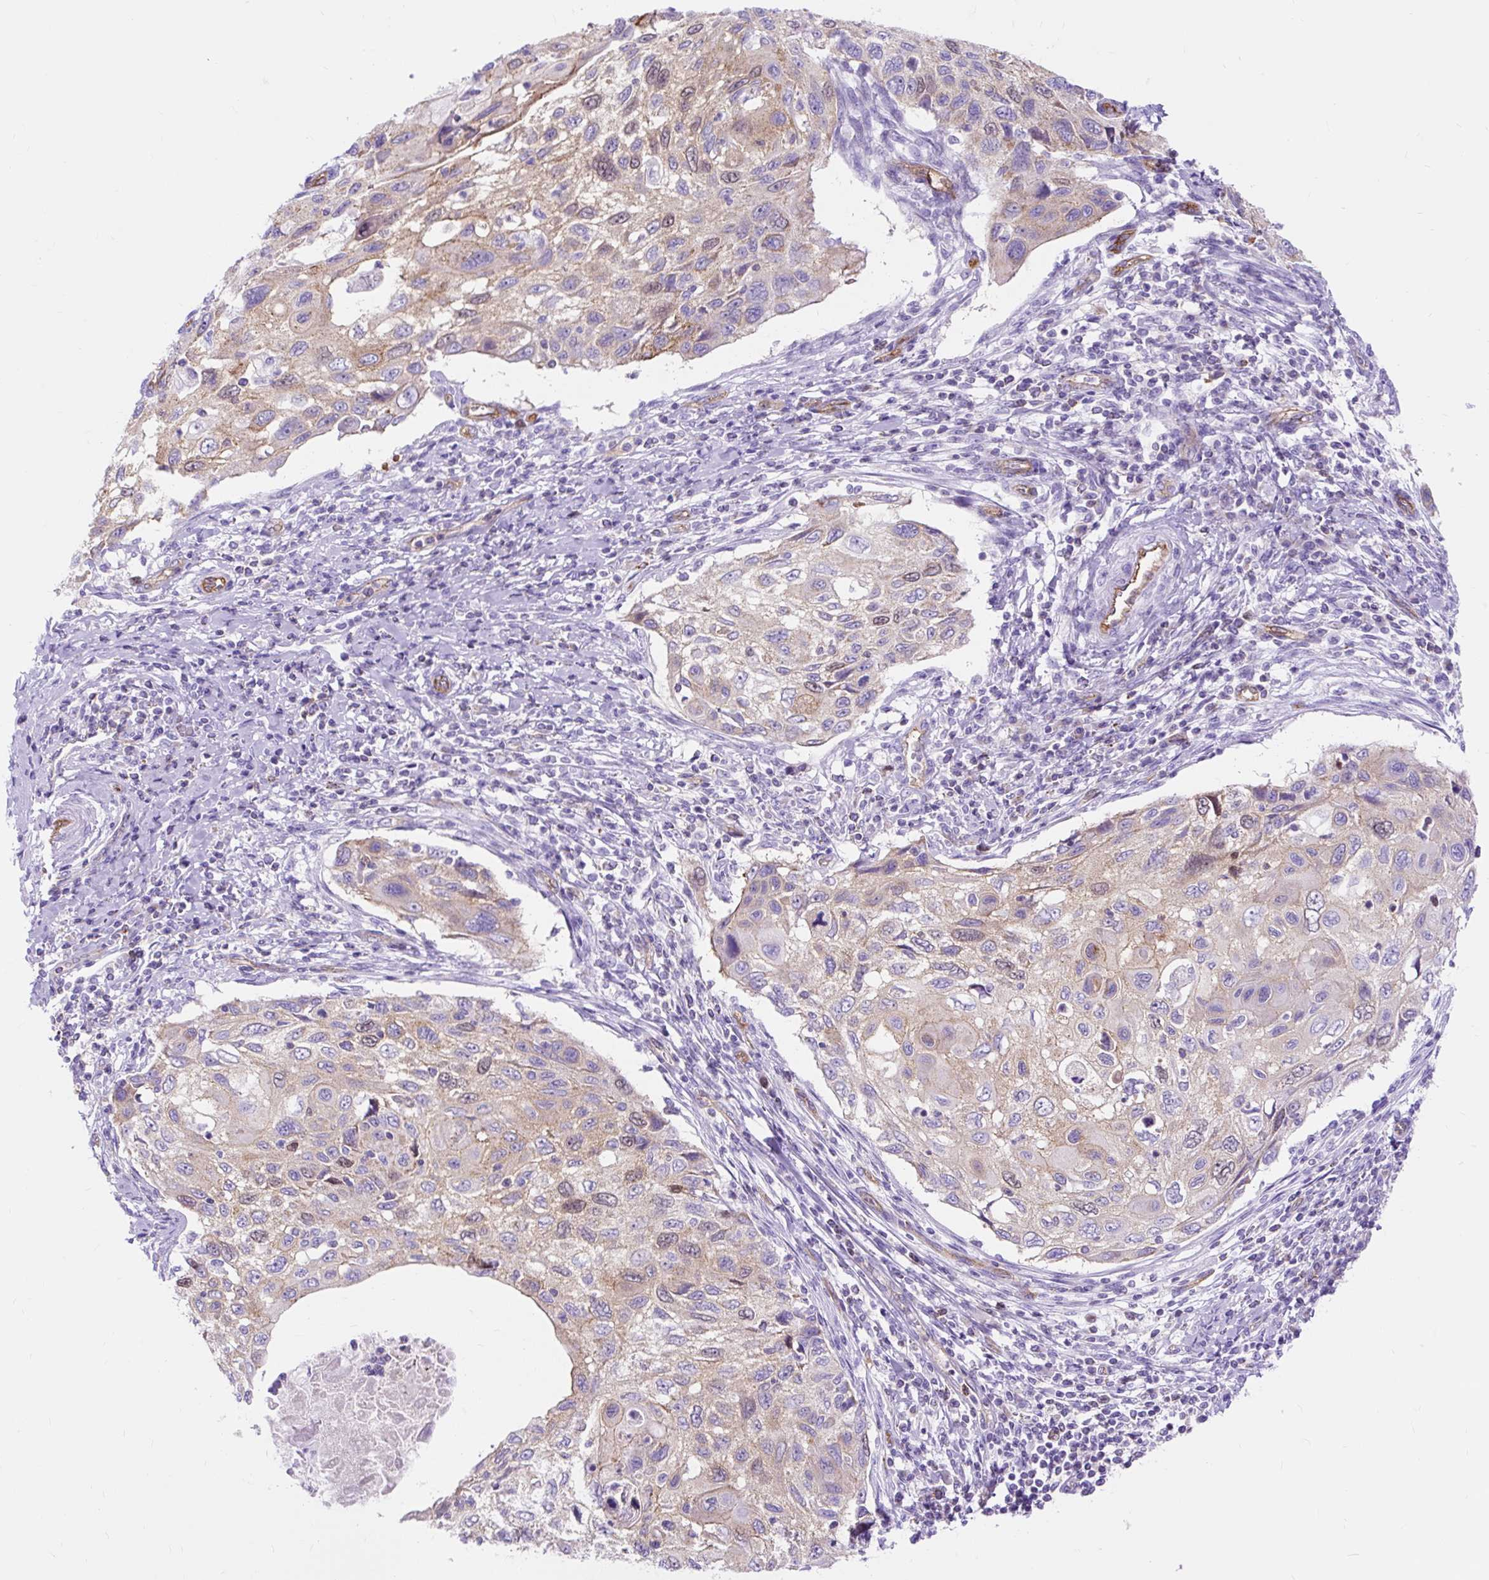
{"staining": {"intensity": "moderate", "quantity": "<25%", "location": "cytoplasmic/membranous,nuclear"}, "tissue": "cervical cancer", "cell_type": "Tumor cells", "image_type": "cancer", "snomed": [{"axis": "morphology", "description": "Squamous cell carcinoma, NOS"}, {"axis": "topography", "description": "Cervix"}], "caption": "Moderate cytoplasmic/membranous and nuclear expression is appreciated in about <25% of tumor cells in cervical cancer.", "gene": "HIP1R", "patient": {"sex": "female", "age": 70}}